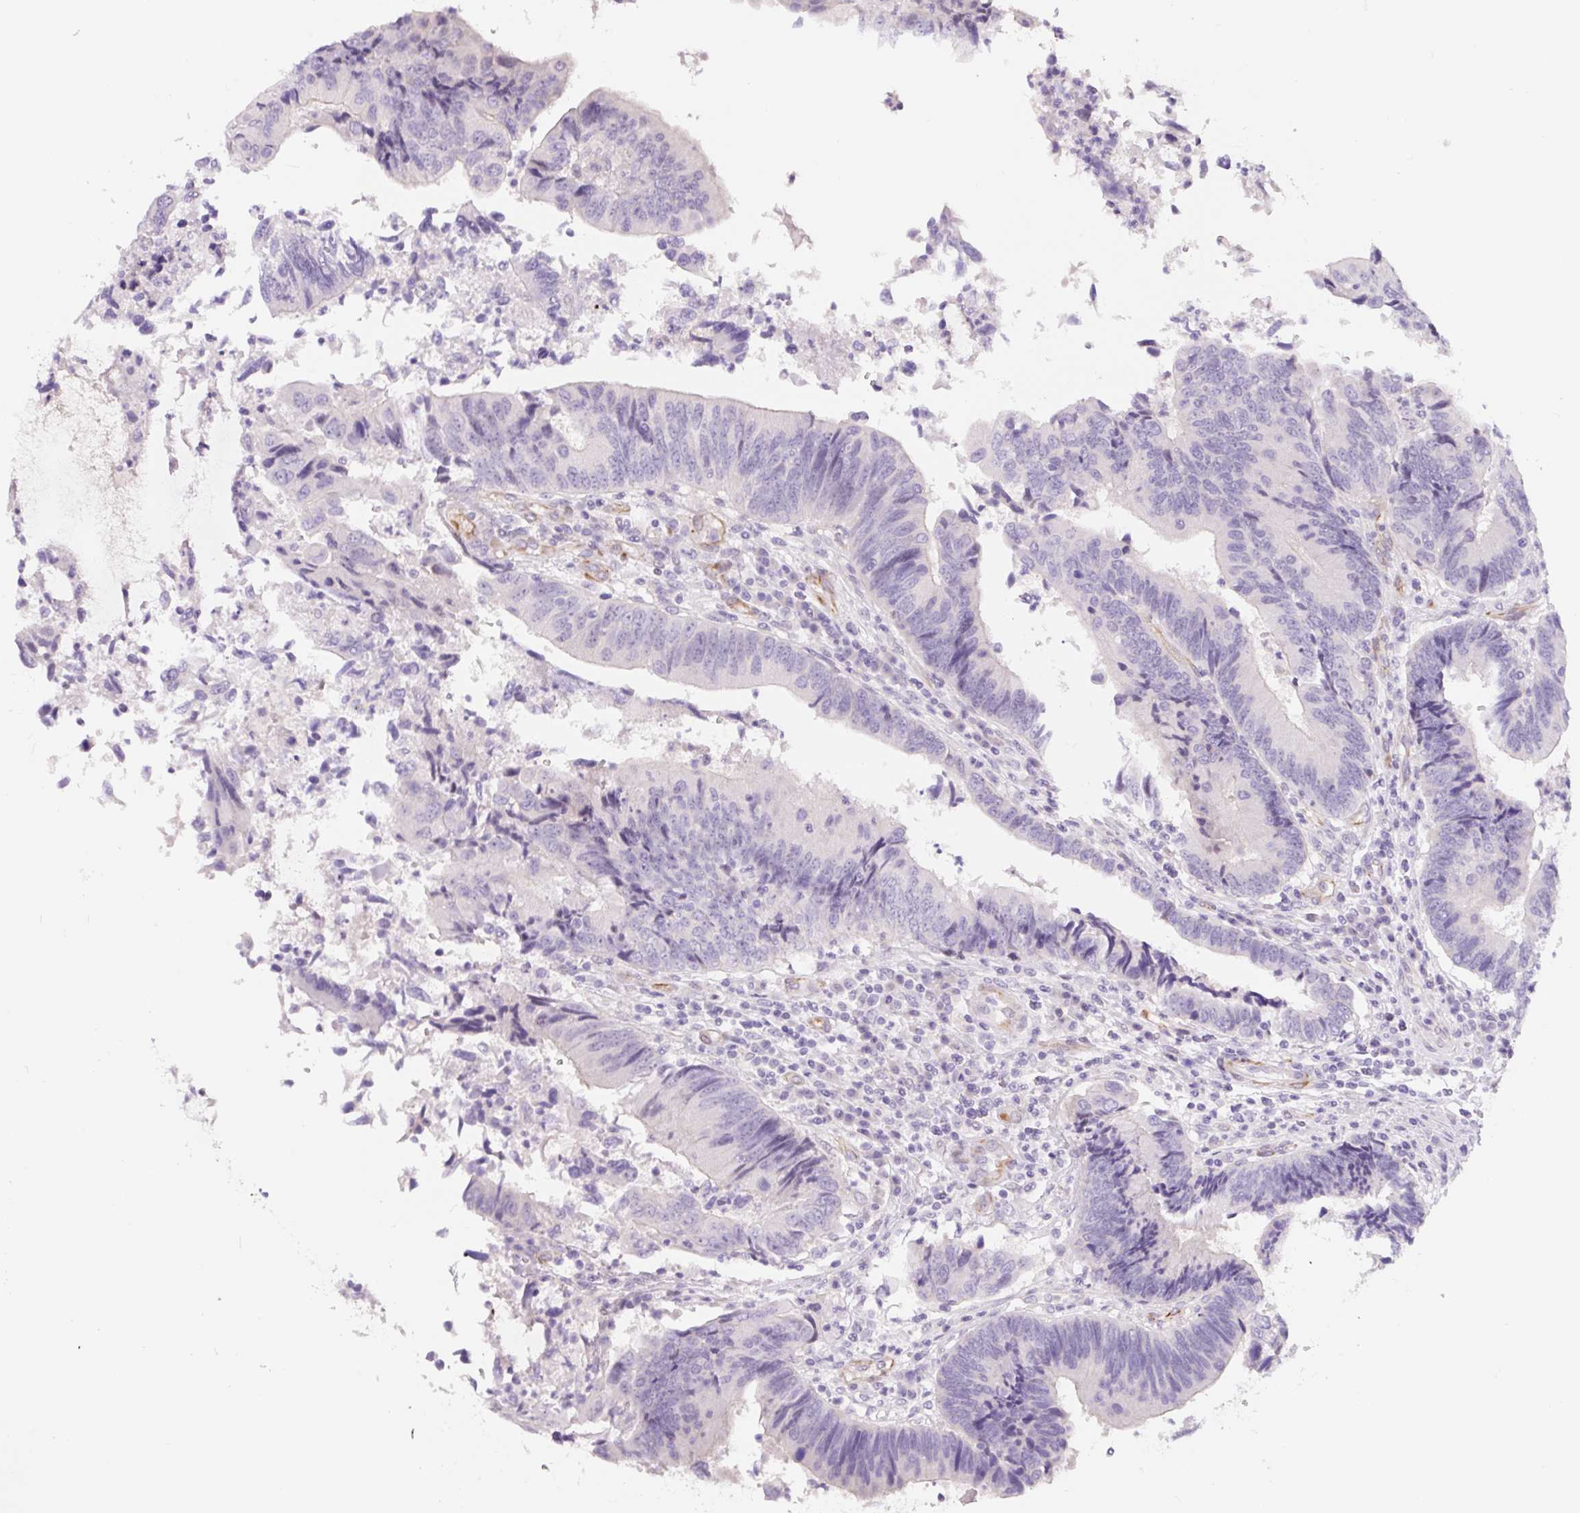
{"staining": {"intensity": "negative", "quantity": "none", "location": "none"}, "tissue": "colorectal cancer", "cell_type": "Tumor cells", "image_type": "cancer", "snomed": [{"axis": "morphology", "description": "Adenocarcinoma, NOS"}, {"axis": "topography", "description": "Colon"}], "caption": "An image of adenocarcinoma (colorectal) stained for a protein reveals no brown staining in tumor cells.", "gene": "CCL25", "patient": {"sex": "female", "age": 67}}